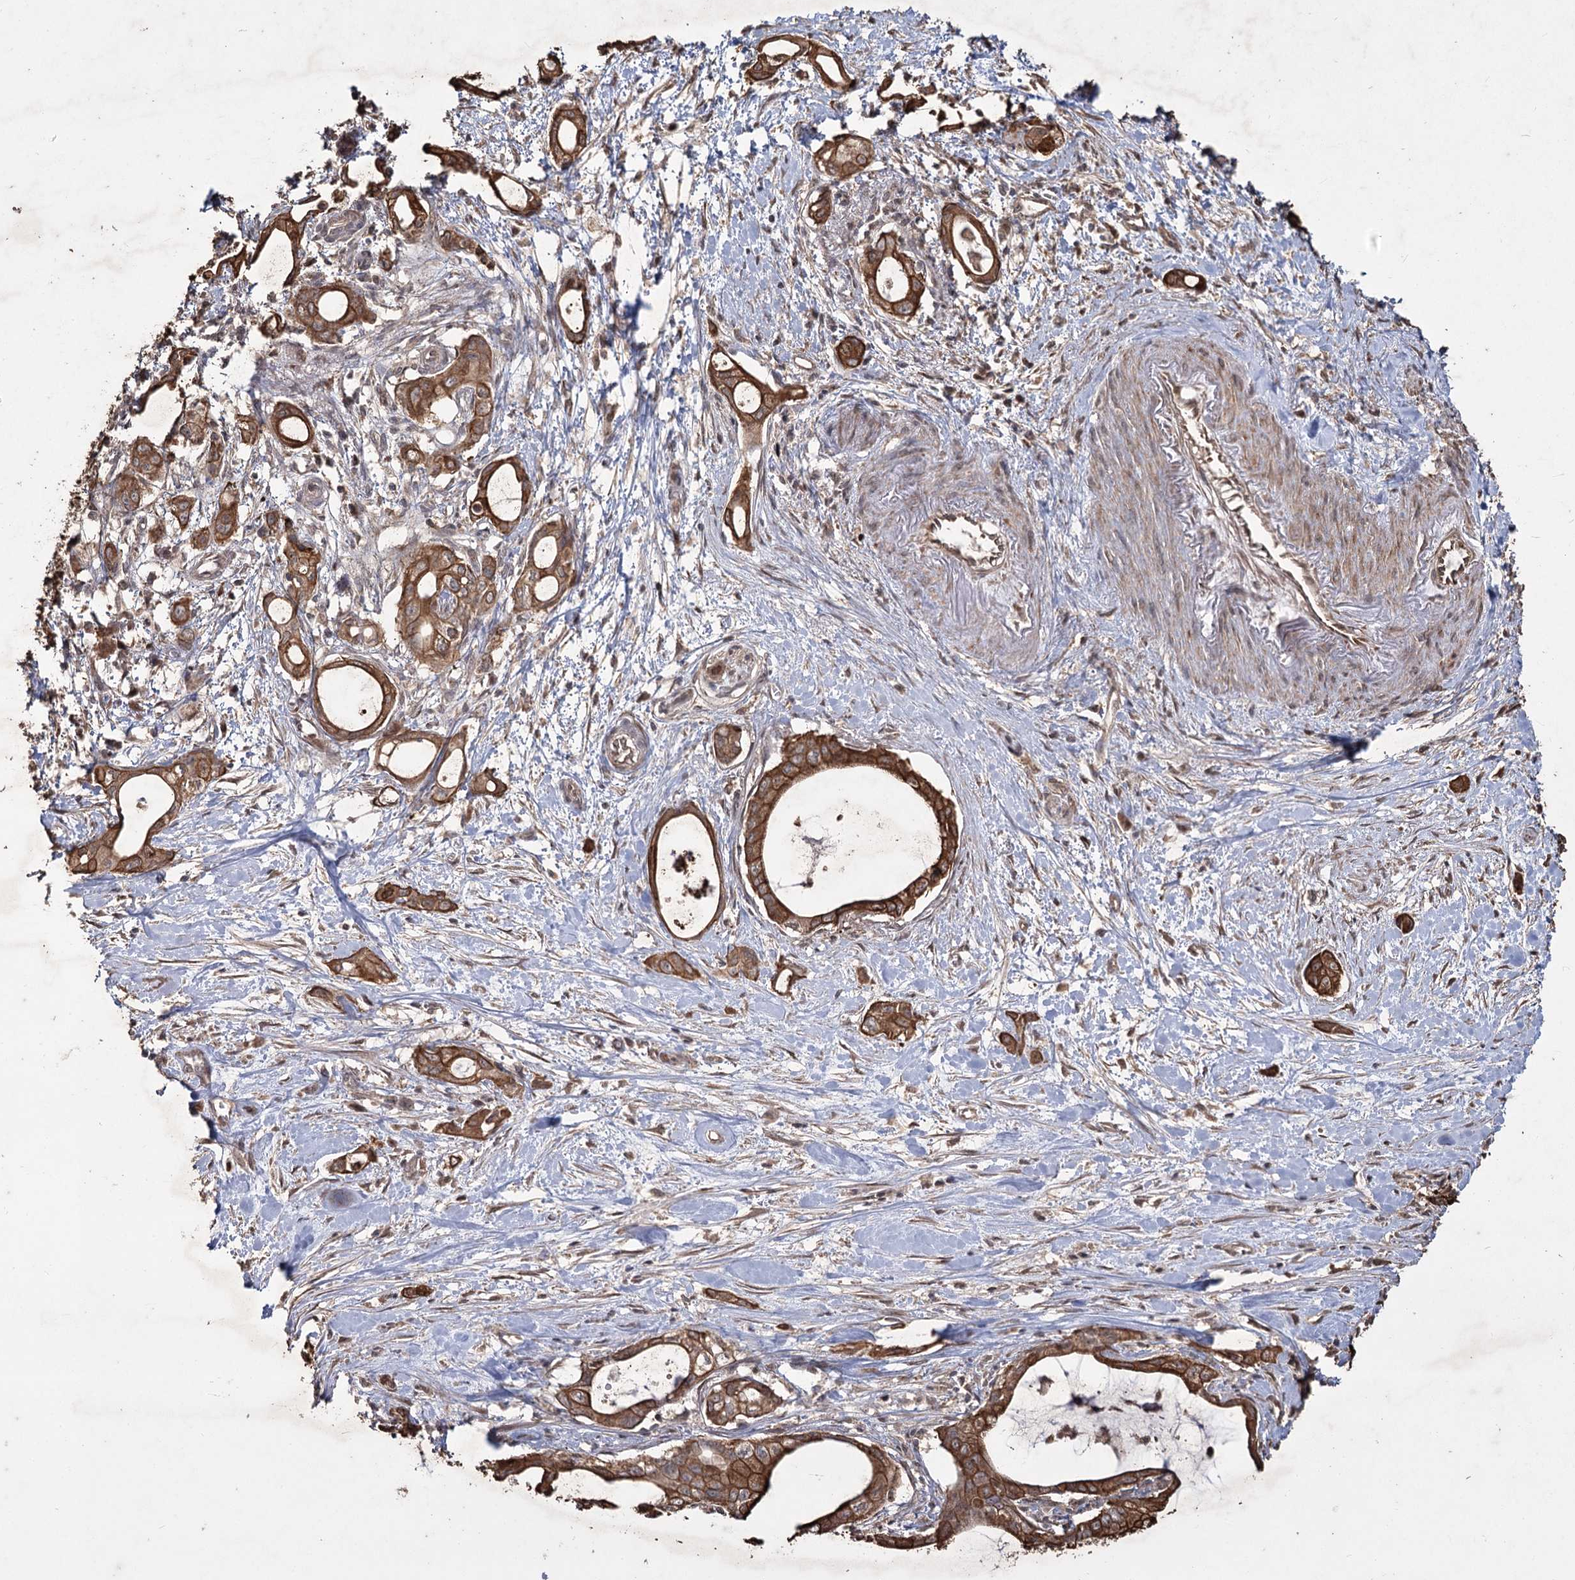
{"staining": {"intensity": "strong", "quantity": ">75%", "location": "cytoplasmic/membranous"}, "tissue": "pancreatic cancer", "cell_type": "Tumor cells", "image_type": "cancer", "snomed": [{"axis": "morphology", "description": "Adenocarcinoma, NOS"}, {"axis": "topography", "description": "Pancreas"}], "caption": "Brown immunohistochemical staining in human pancreatic cancer (adenocarcinoma) displays strong cytoplasmic/membranous staining in approximately >75% of tumor cells.", "gene": "PRC1", "patient": {"sex": "male", "age": 72}}